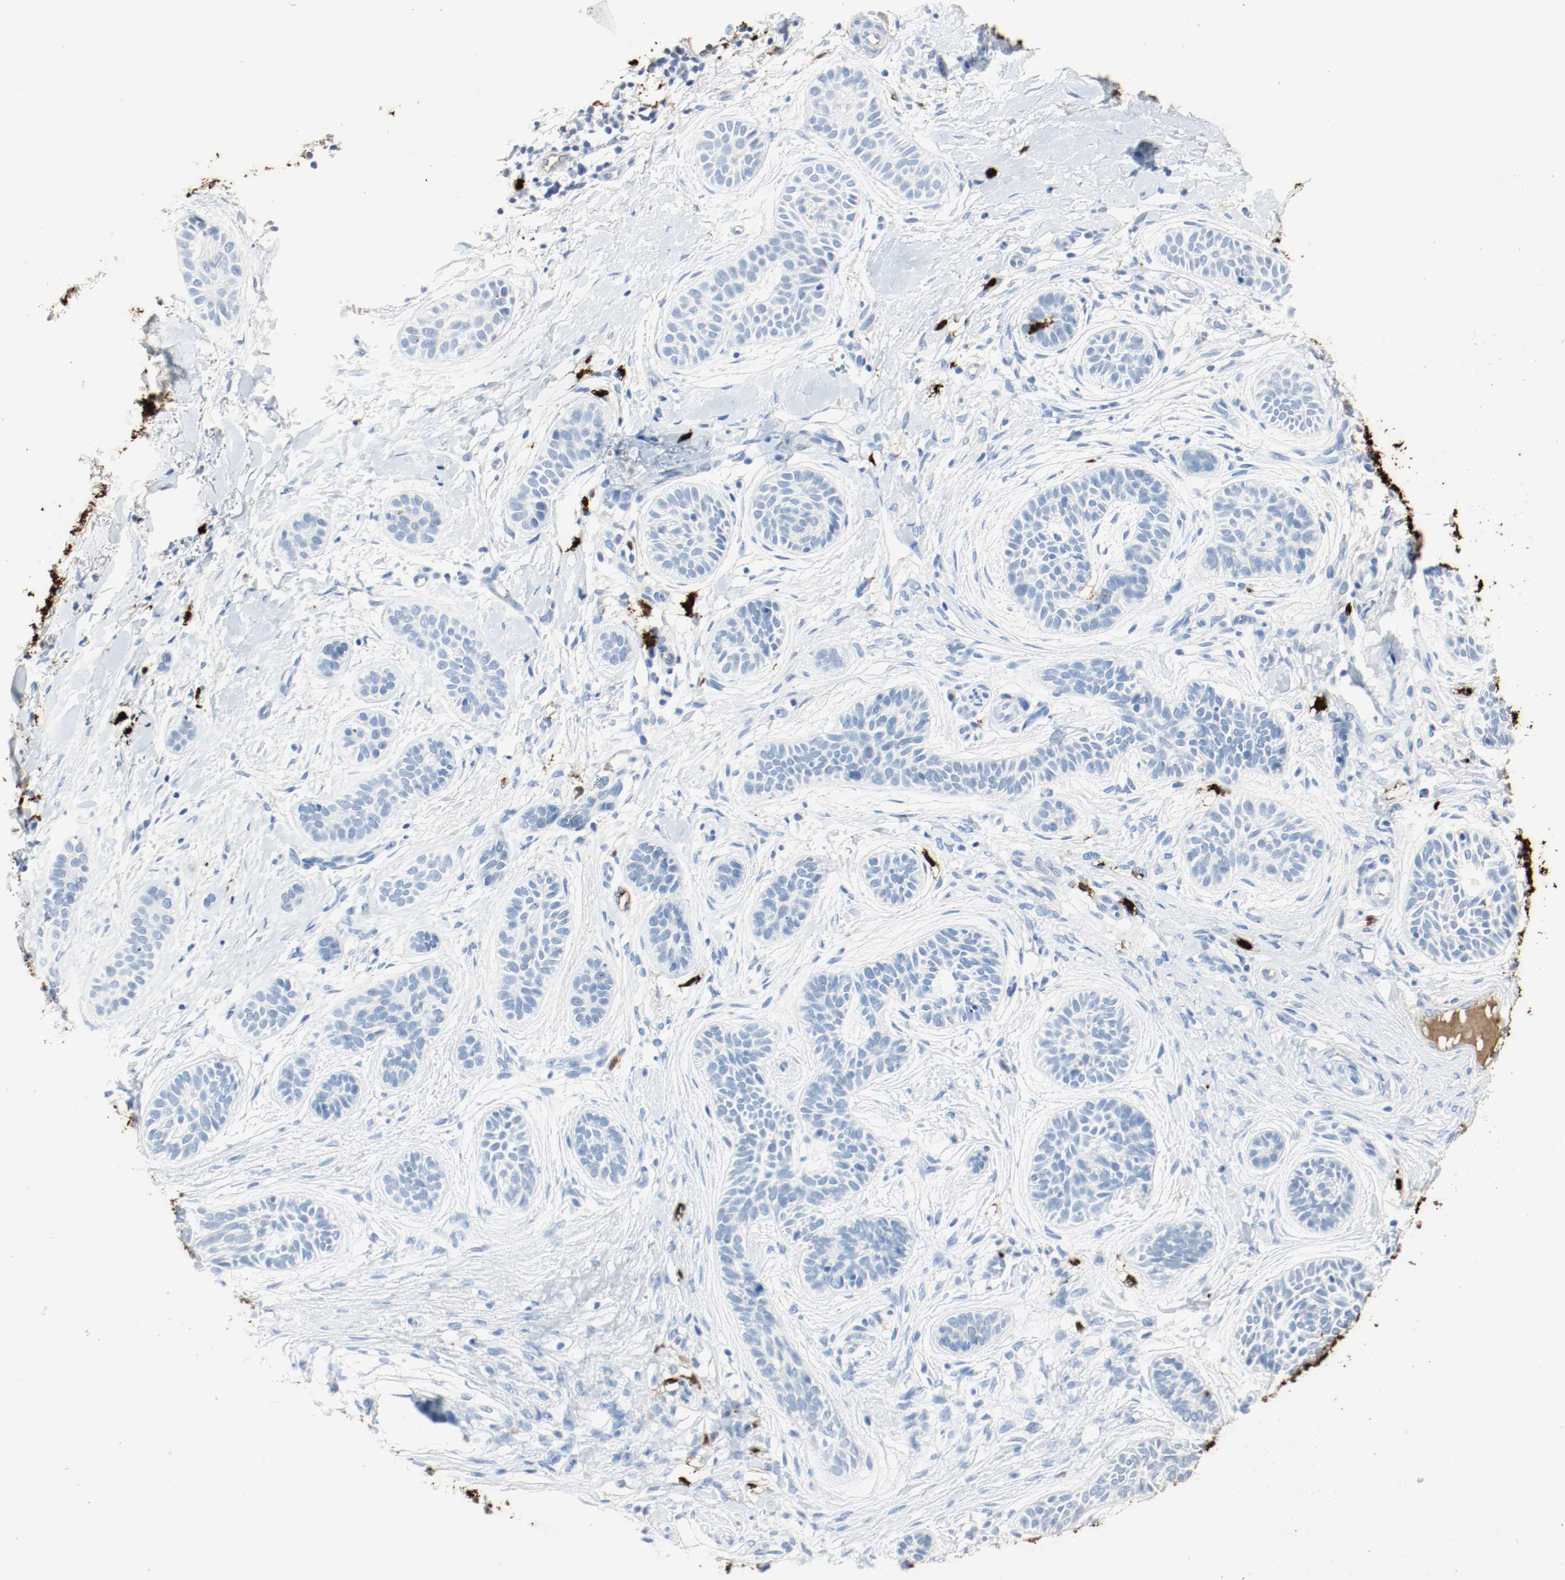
{"staining": {"intensity": "negative", "quantity": "none", "location": "none"}, "tissue": "skin cancer", "cell_type": "Tumor cells", "image_type": "cancer", "snomed": [{"axis": "morphology", "description": "Normal tissue, NOS"}, {"axis": "morphology", "description": "Basal cell carcinoma"}, {"axis": "topography", "description": "Skin"}], "caption": "An immunohistochemistry (IHC) micrograph of skin cancer is shown. There is no staining in tumor cells of skin cancer.", "gene": "S100A9", "patient": {"sex": "male", "age": 63}}